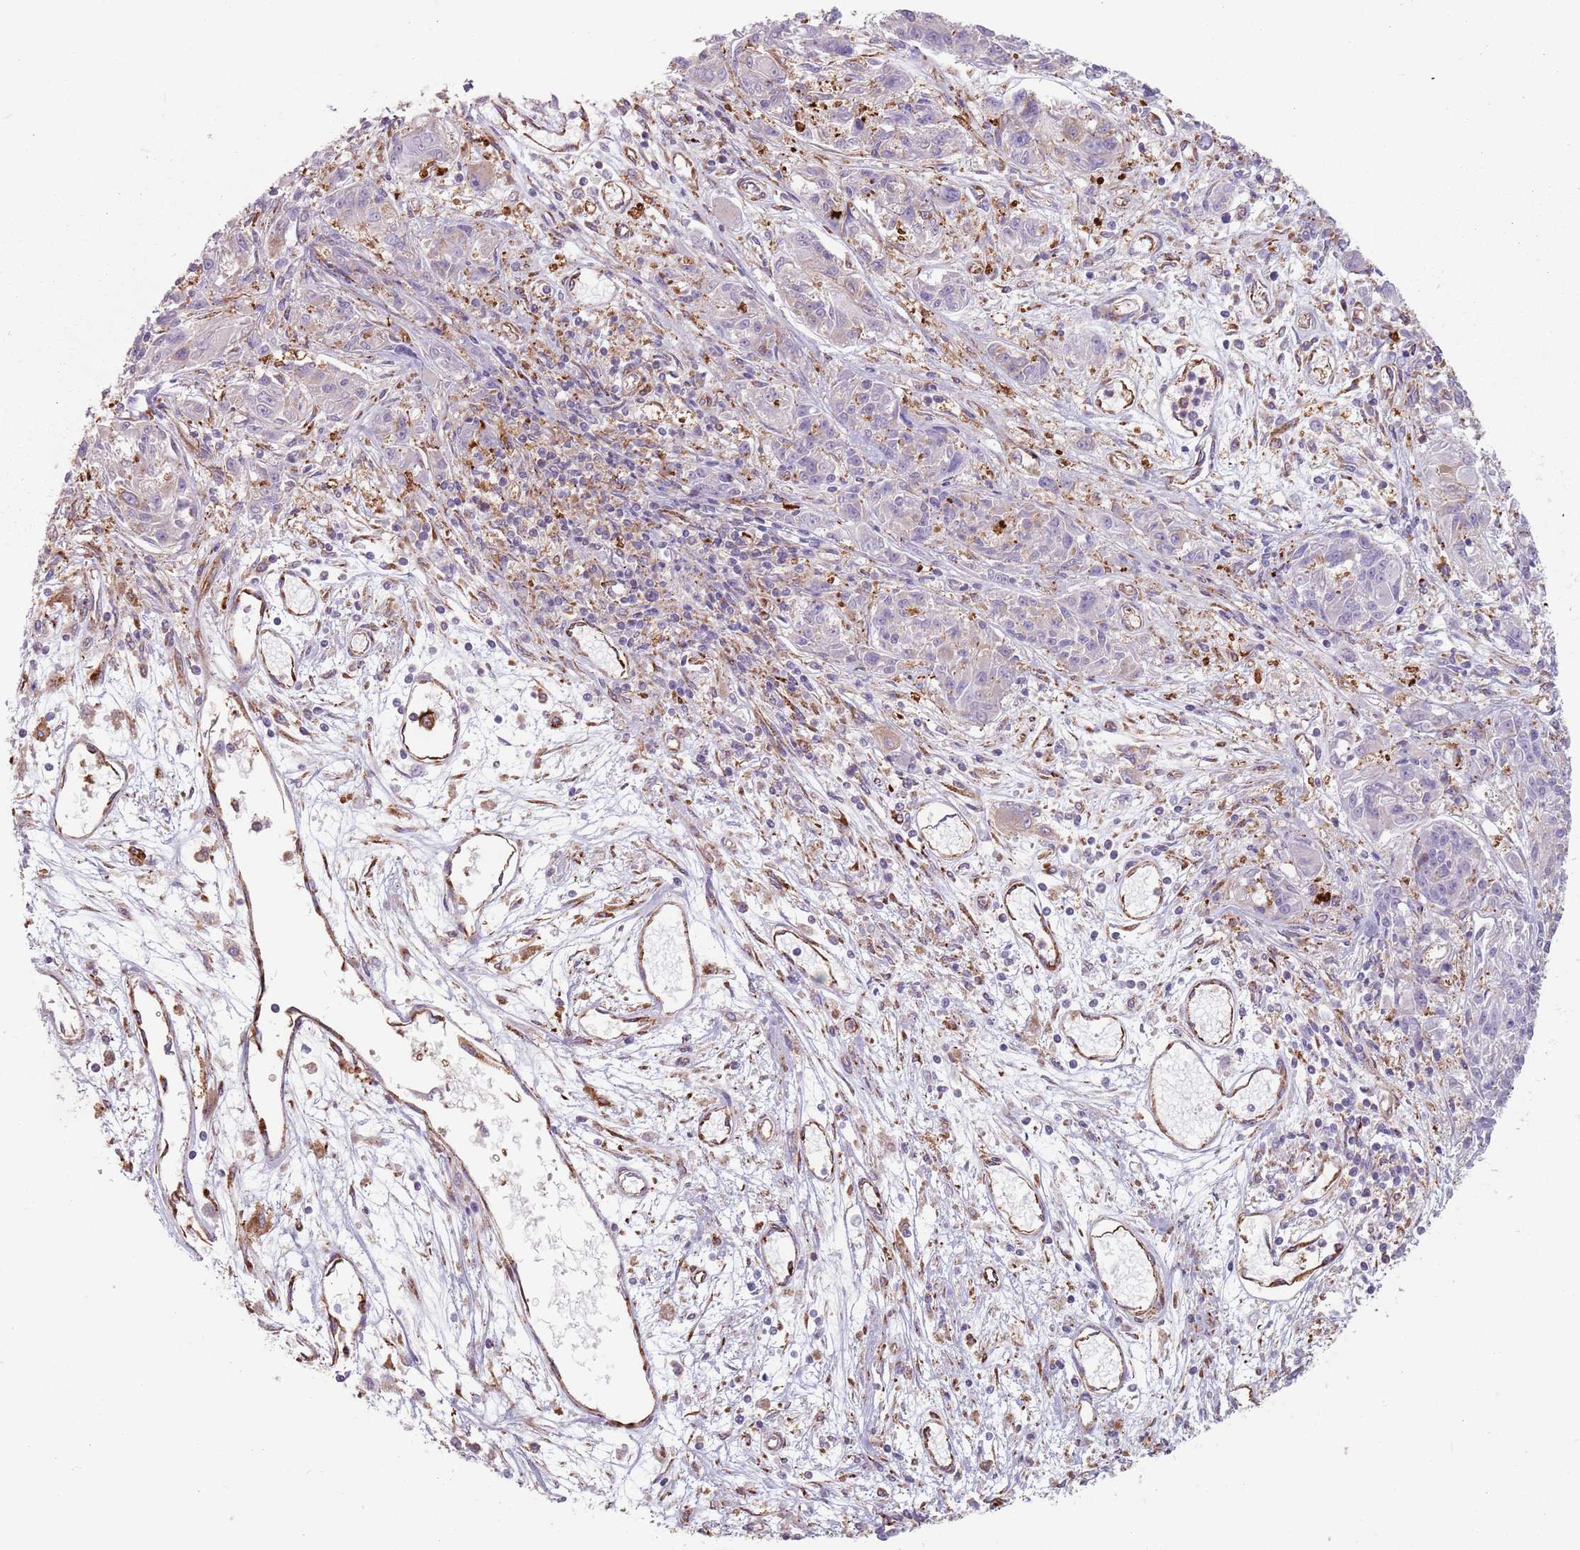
{"staining": {"intensity": "strong", "quantity": "25%-75%", "location": "cytoplasmic/membranous"}, "tissue": "melanoma", "cell_type": "Tumor cells", "image_type": "cancer", "snomed": [{"axis": "morphology", "description": "Malignant melanoma, NOS"}, {"axis": "topography", "description": "Skin"}], "caption": "Immunohistochemistry (IHC) staining of melanoma, which shows high levels of strong cytoplasmic/membranous staining in about 25%-75% of tumor cells indicating strong cytoplasmic/membranous protein expression. The staining was performed using DAB (brown) for protein detection and nuclei were counterstained in hematoxylin (blue).", "gene": "TPD52L2", "patient": {"sex": "male", "age": 53}}